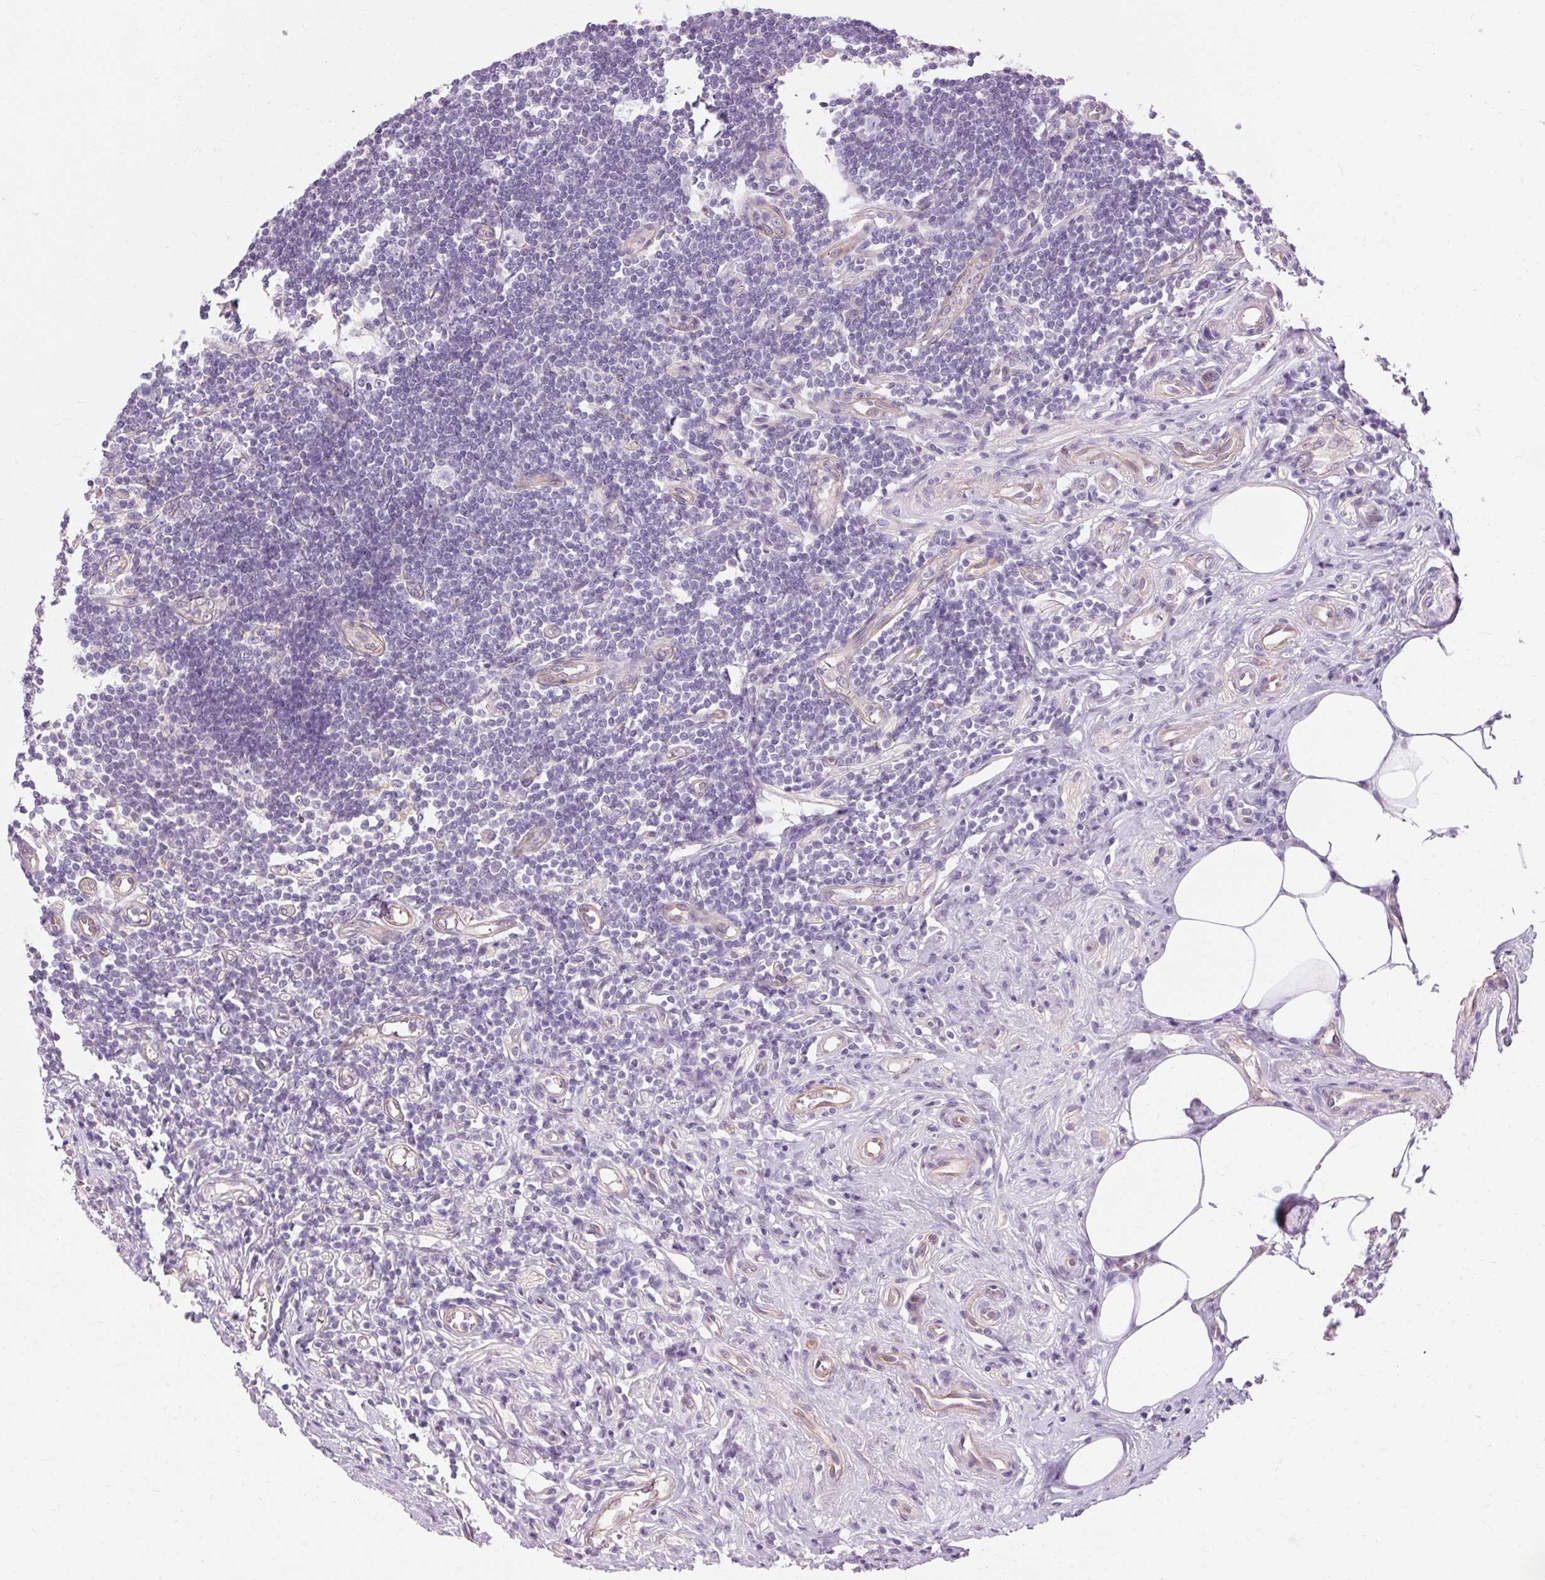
{"staining": {"intensity": "weak", "quantity": "<25%", "location": "cytoplasmic/membranous"}, "tissue": "appendix", "cell_type": "Glandular cells", "image_type": "normal", "snomed": [{"axis": "morphology", "description": "Normal tissue, NOS"}, {"axis": "topography", "description": "Appendix"}], "caption": "Immunohistochemical staining of benign appendix demonstrates no significant staining in glandular cells.", "gene": "TM6SF1", "patient": {"sex": "female", "age": 57}}